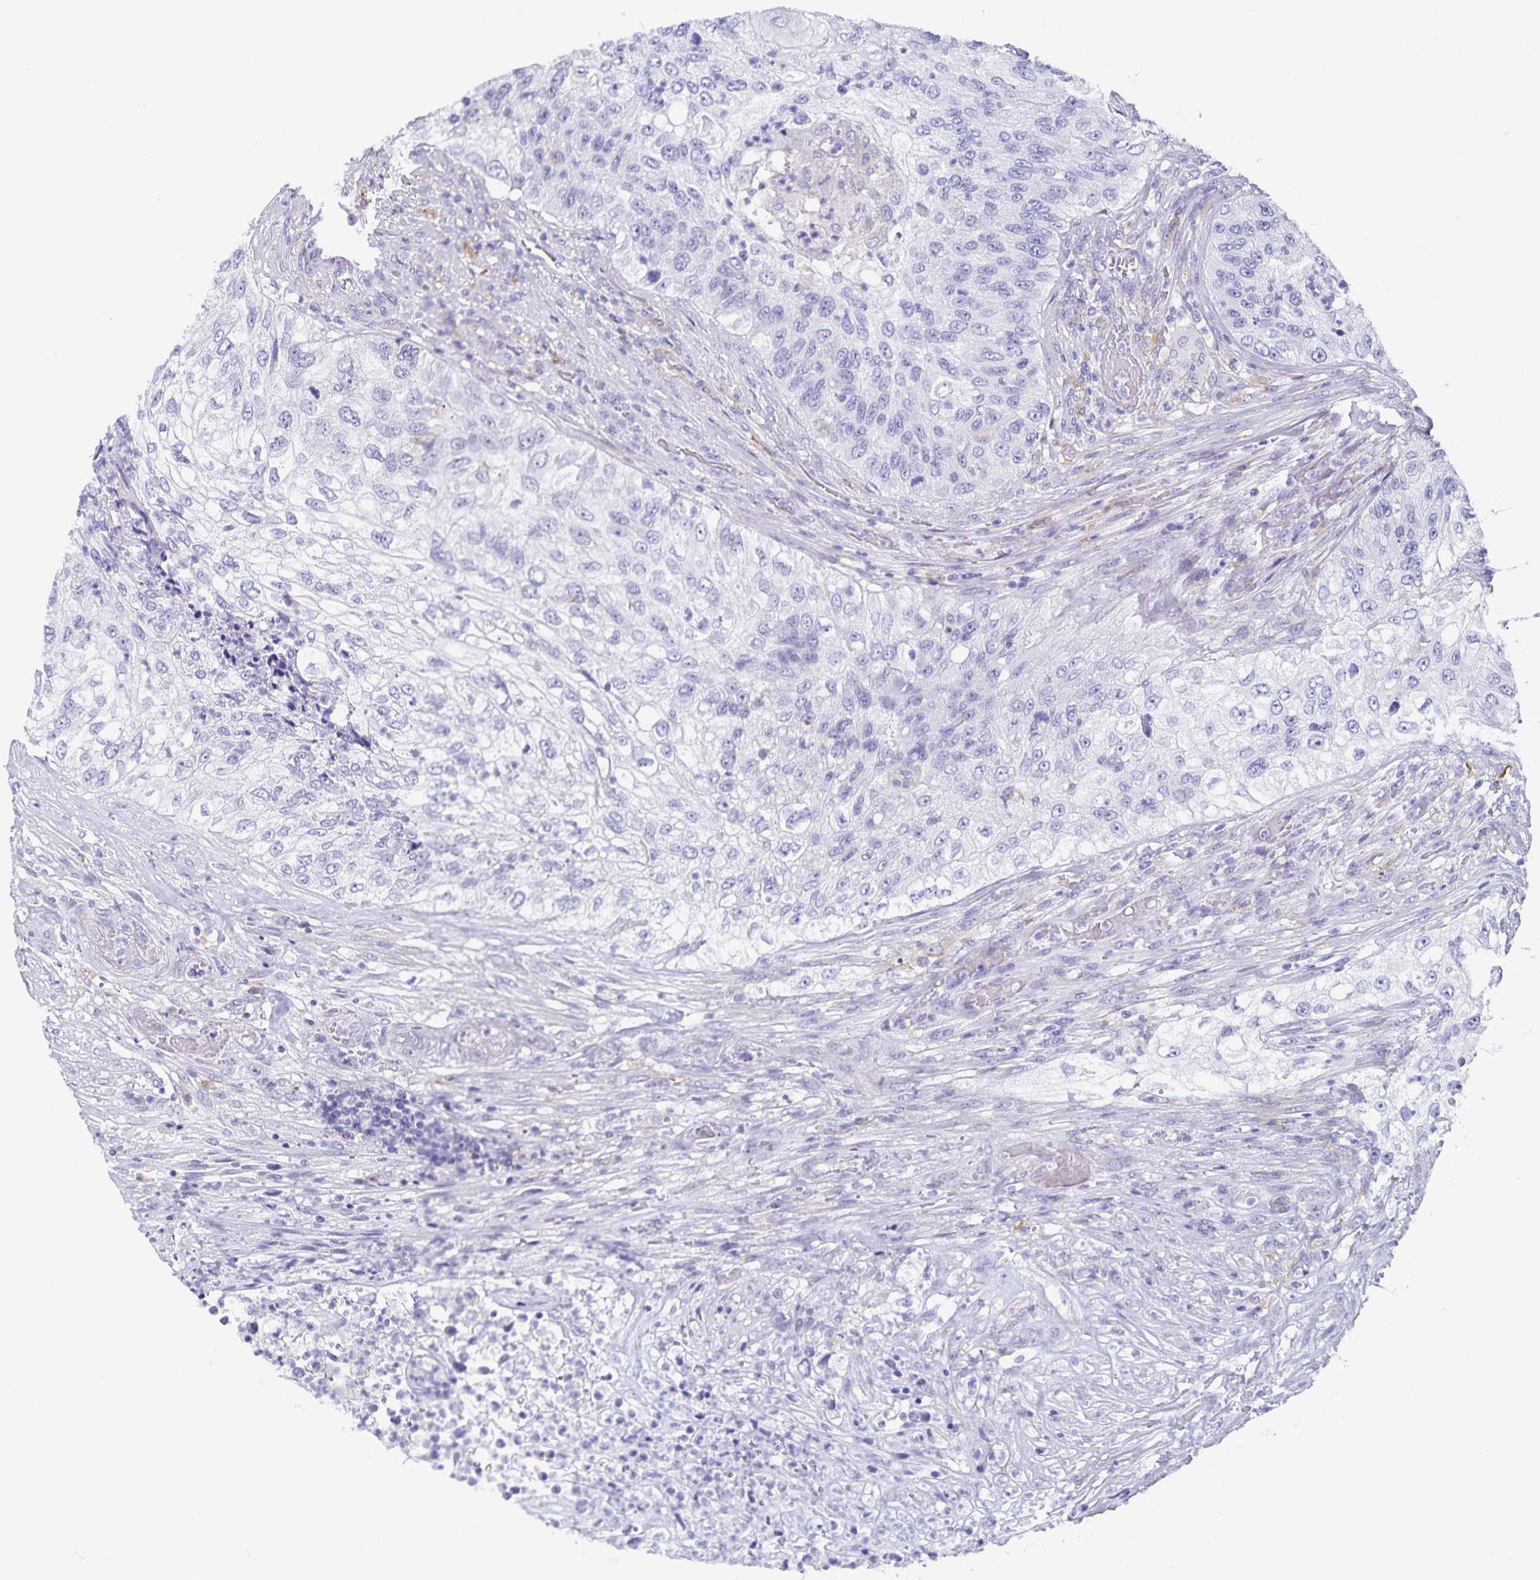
{"staining": {"intensity": "negative", "quantity": "none", "location": "none"}, "tissue": "urothelial cancer", "cell_type": "Tumor cells", "image_type": "cancer", "snomed": [{"axis": "morphology", "description": "Urothelial carcinoma, High grade"}, {"axis": "topography", "description": "Urinary bladder"}], "caption": "This micrograph is of urothelial carcinoma (high-grade) stained with IHC to label a protein in brown with the nuclei are counter-stained blue. There is no positivity in tumor cells. (DAB (3,3'-diaminobenzidine) immunohistochemistry with hematoxylin counter stain).", "gene": "PLAC1", "patient": {"sex": "female", "age": 60}}